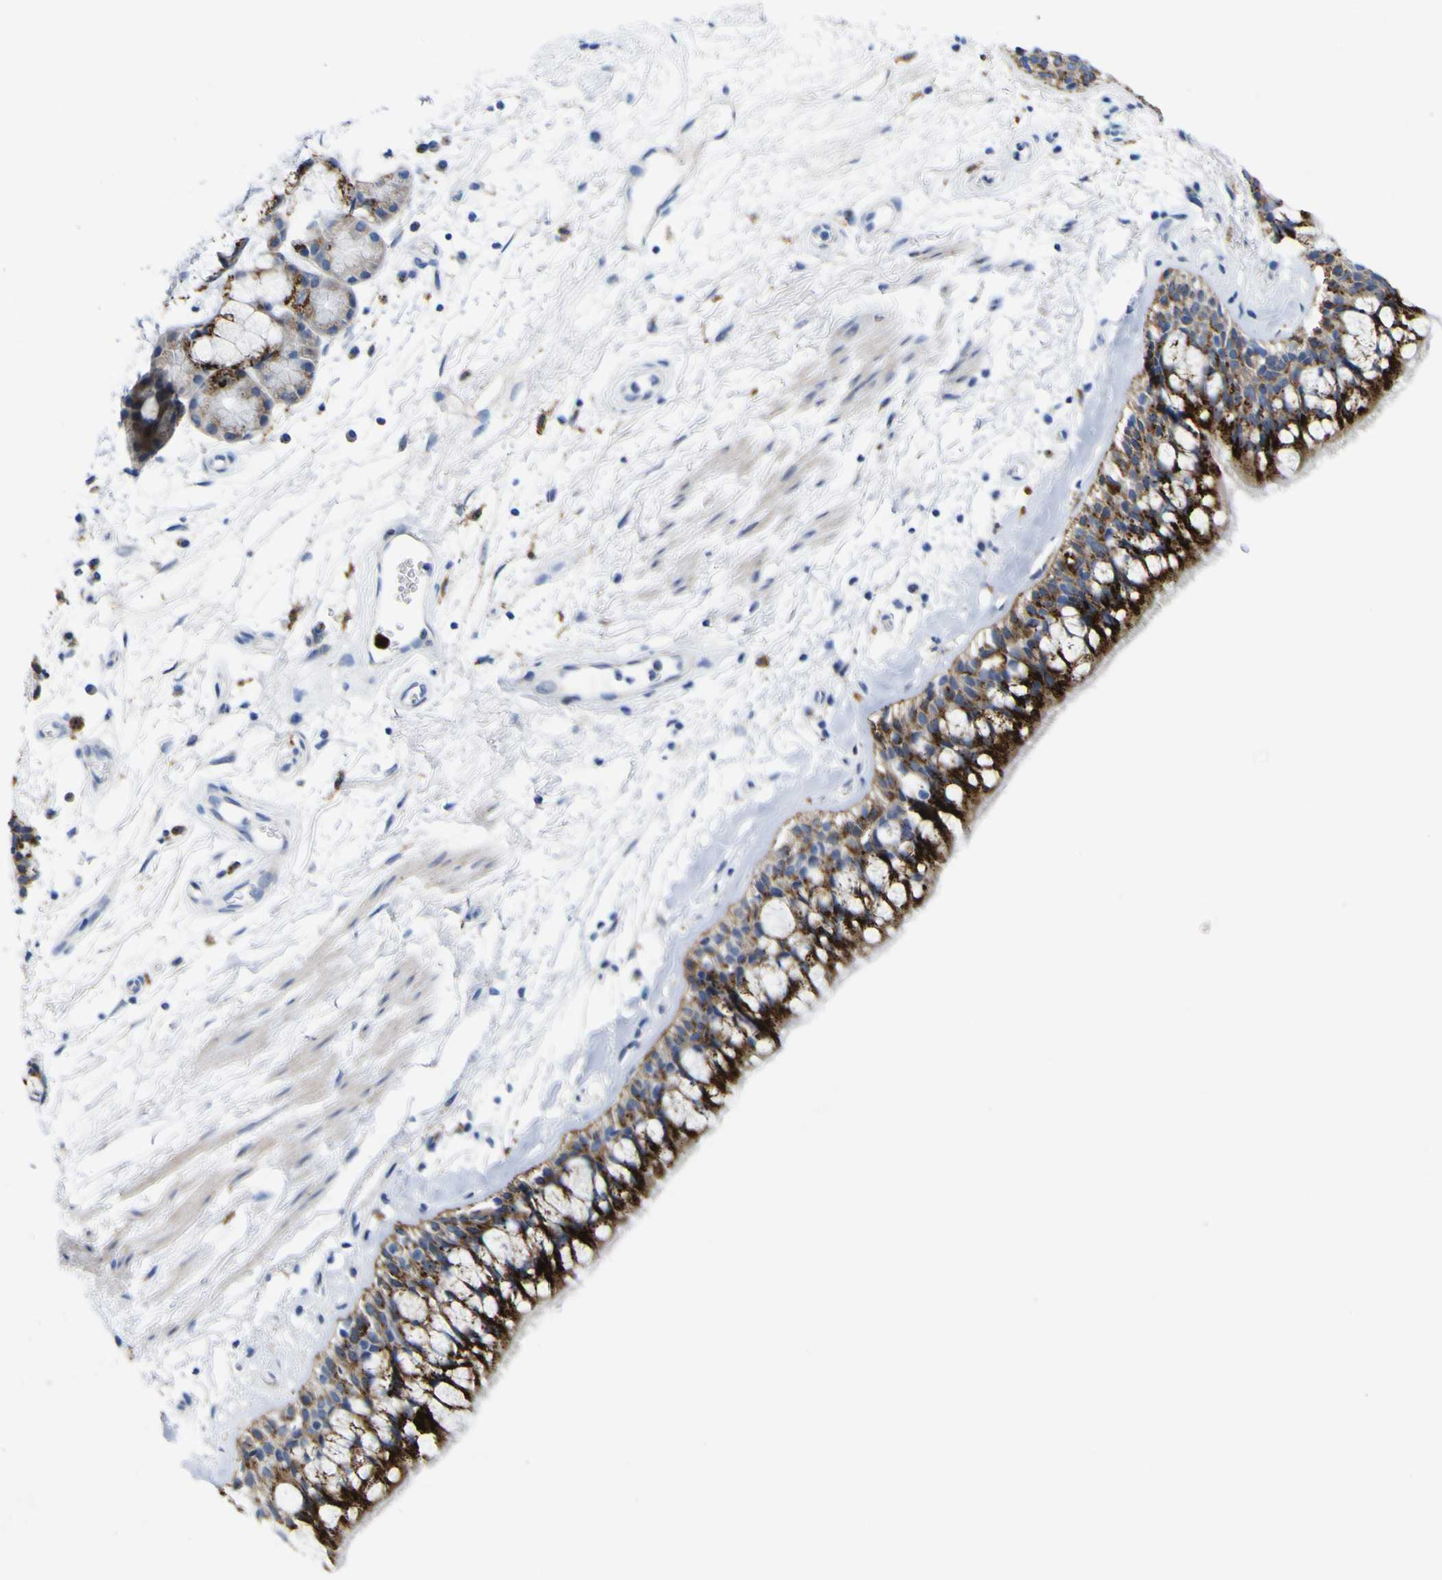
{"staining": {"intensity": "strong", "quantity": ">75%", "location": "cytoplasmic/membranous"}, "tissue": "bronchus", "cell_type": "Respiratory epithelial cells", "image_type": "normal", "snomed": [{"axis": "morphology", "description": "Normal tissue, NOS"}, {"axis": "morphology", "description": "Adenocarcinoma, NOS"}, {"axis": "topography", "description": "Bronchus"}, {"axis": "topography", "description": "Lung"}], "caption": "Protein staining by IHC displays strong cytoplasmic/membranous expression in approximately >75% of respiratory epithelial cells in normal bronchus.", "gene": "PTPRF", "patient": {"sex": "female", "age": 54}}